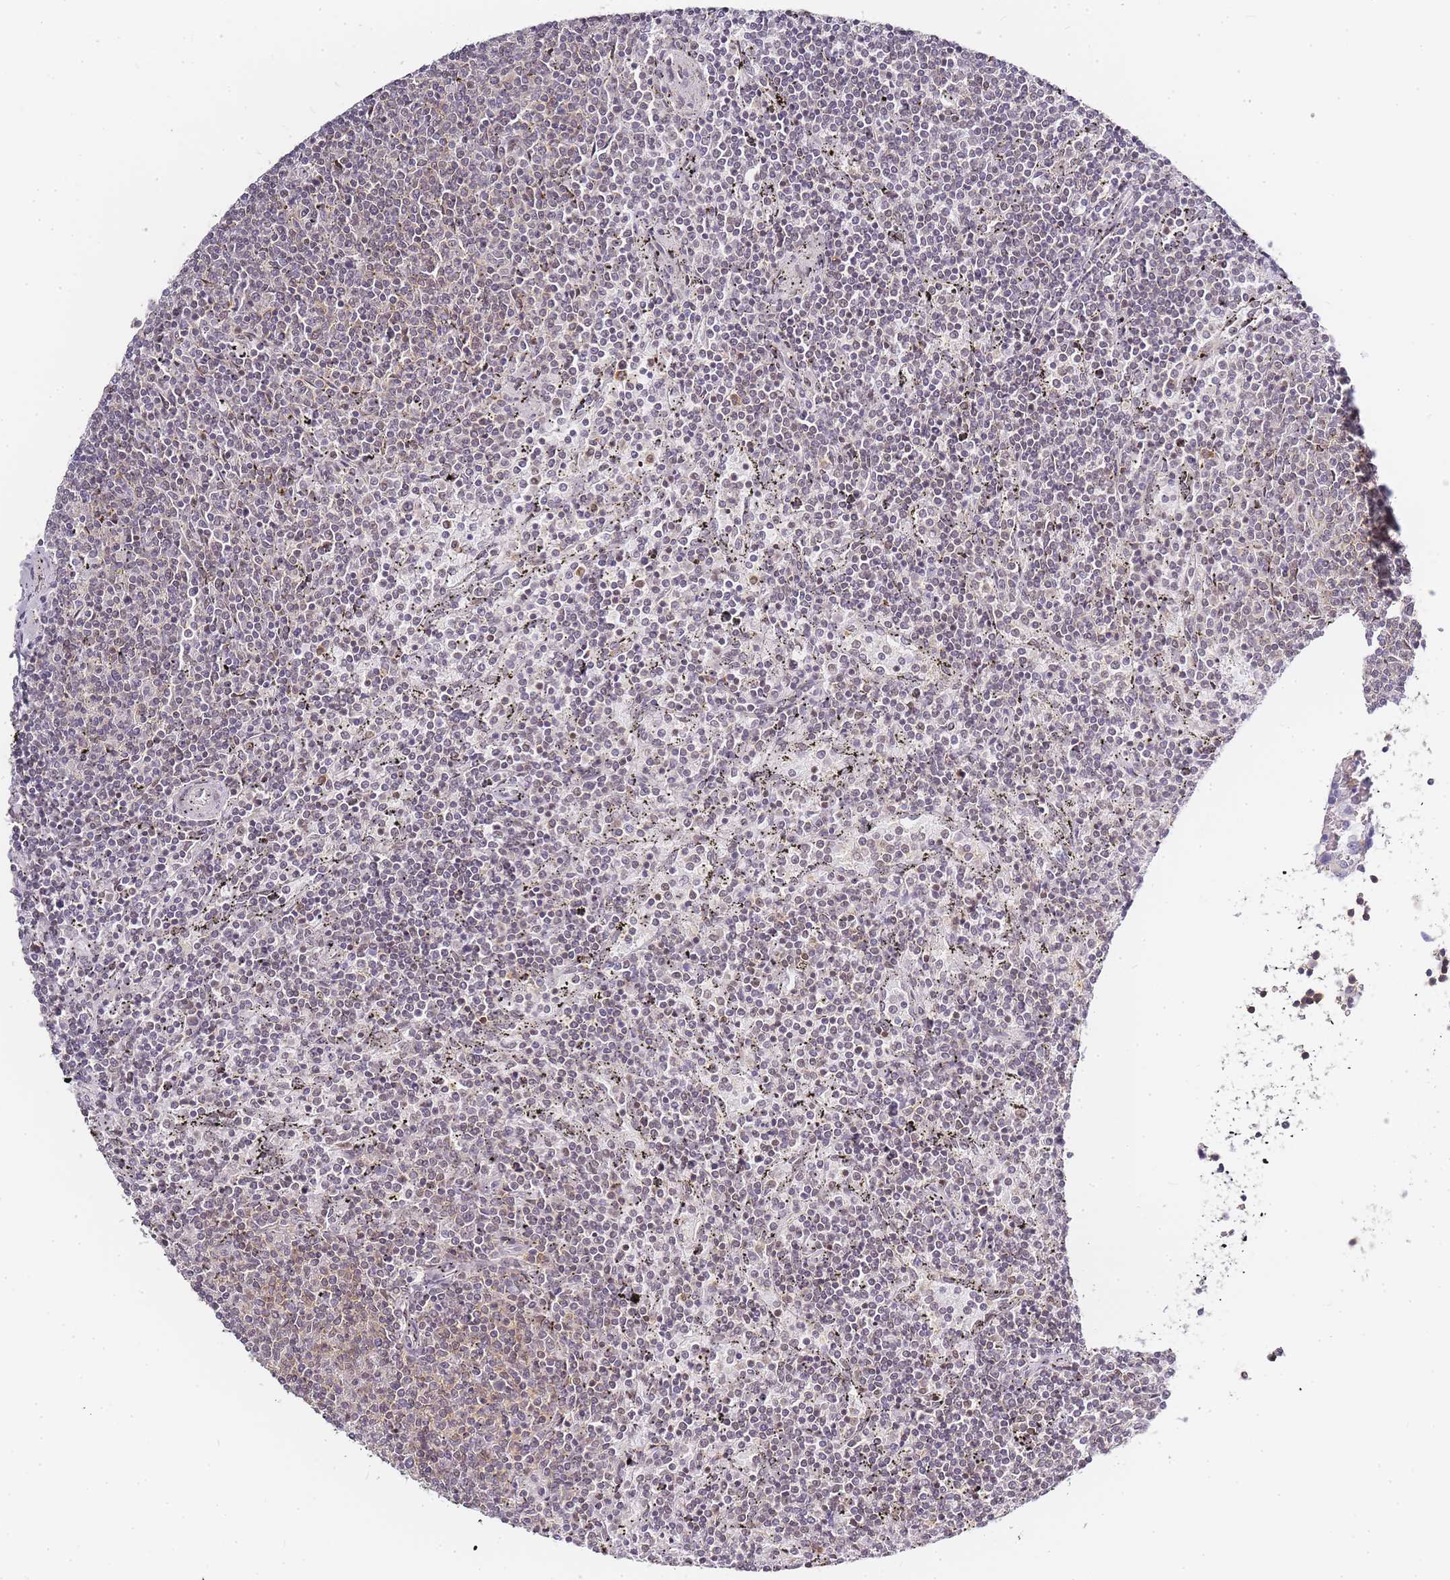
{"staining": {"intensity": "negative", "quantity": "none", "location": "none"}, "tissue": "lymphoma", "cell_type": "Tumor cells", "image_type": "cancer", "snomed": [{"axis": "morphology", "description": "Malignant lymphoma, non-Hodgkin's type, Low grade"}, {"axis": "topography", "description": "Spleen"}], "caption": "Immunohistochemical staining of lymphoma exhibits no significant positivity in tumor cells.", "gene": "JAKMIP1", "patient": {"sex": "female", "age": 50}}